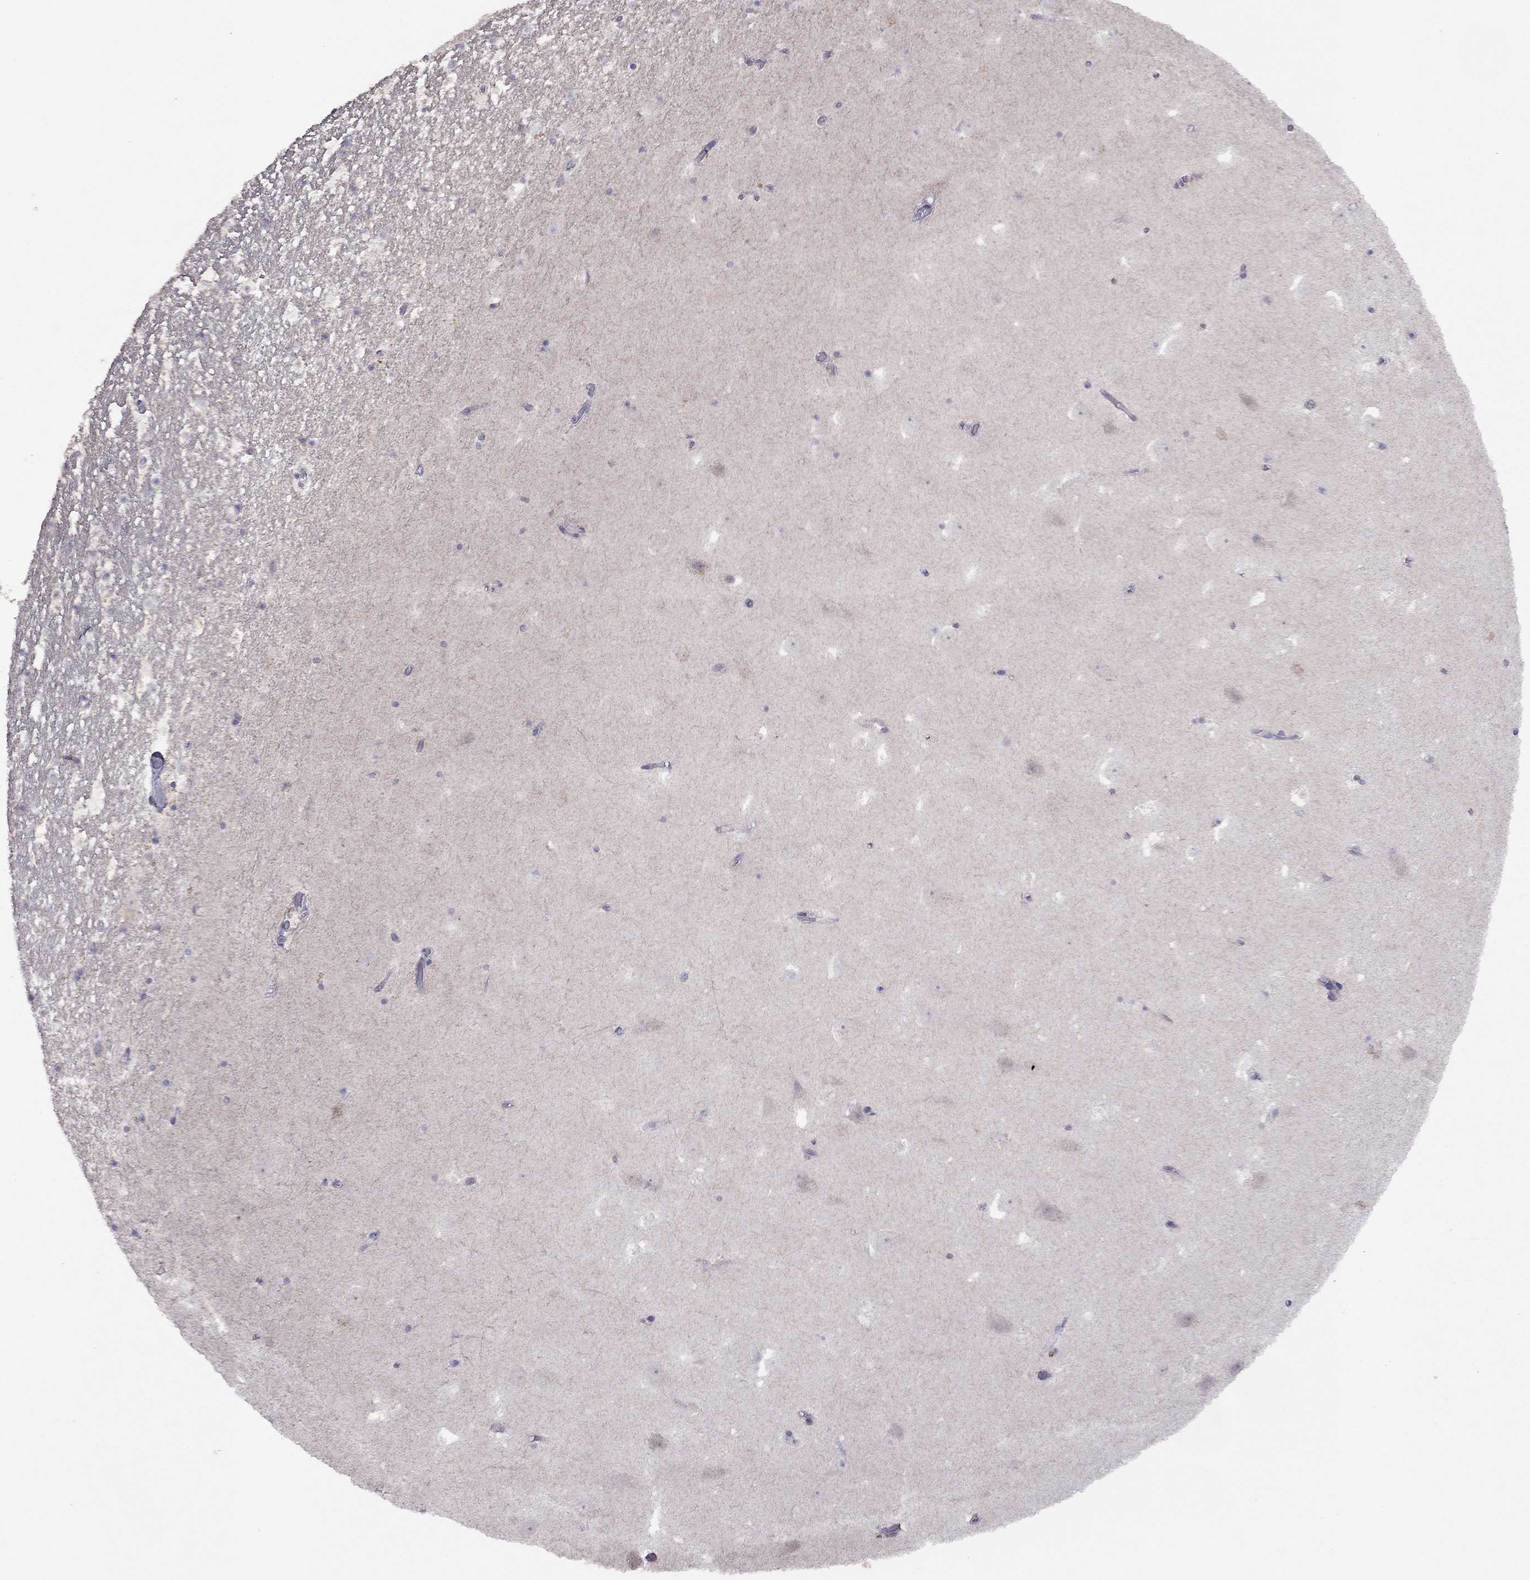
{"staining": {"intensity": "negative", "quantity": "none", "location": "none"}, "tissue": "hippocampus", "cell_type": "Glial cells", "image_type": "normal", "snomed": [{"axis": "morphology", "description": "Normal tissue, NOS"}, {"axis": "topography", "description": "Hippocampus"}], "caption": "This is an immunohistochemistry photomicrograph of benign hippocampus. There is no staining in glial cells.", "gene": "ESR2", "patient": {"sex": "female", "age": 42}}